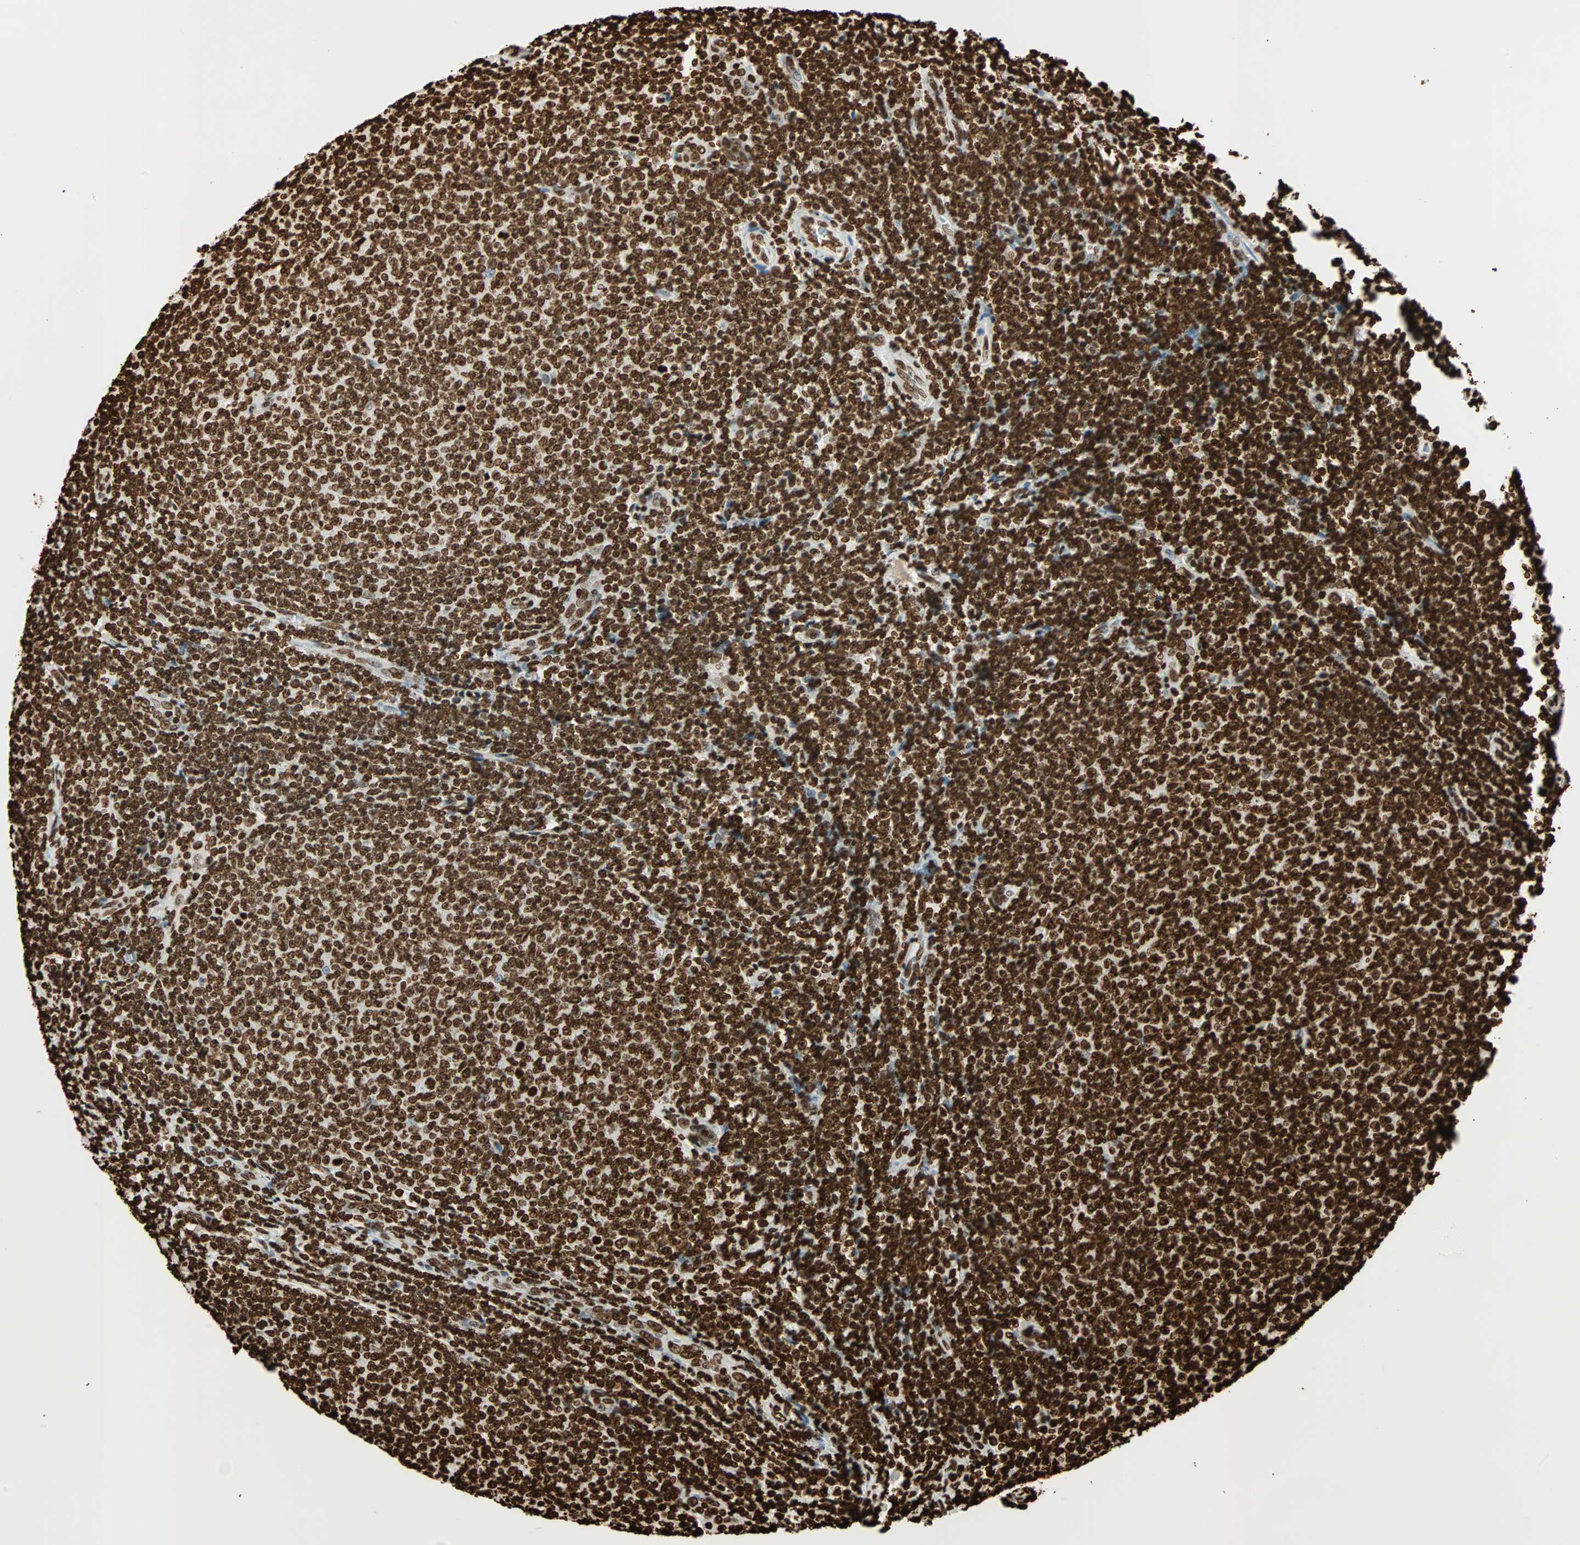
{"staining": {"intensity": "strong", "quantity": ">75%", "location": "nuclear"}, "tissue": "lymphoma", "cell_type": "Tumor cells", "image_type": "cancer", "snomed": [{"axis": "morphology", "description": "Malignant lymphoma, non-Hodgkin's type, Low grade"}, {"axis": "topography", "description": "Lymph node"}], "caption": "This is an image of immunohistochemistry (IHC) staining of malignant lymphoma, non-Hodgkin's type (low-grade), which shows strong expression in the nuclear of tumor cells.", "gene": "GLI2", "patient": {"sex": "male", "age": 66}}